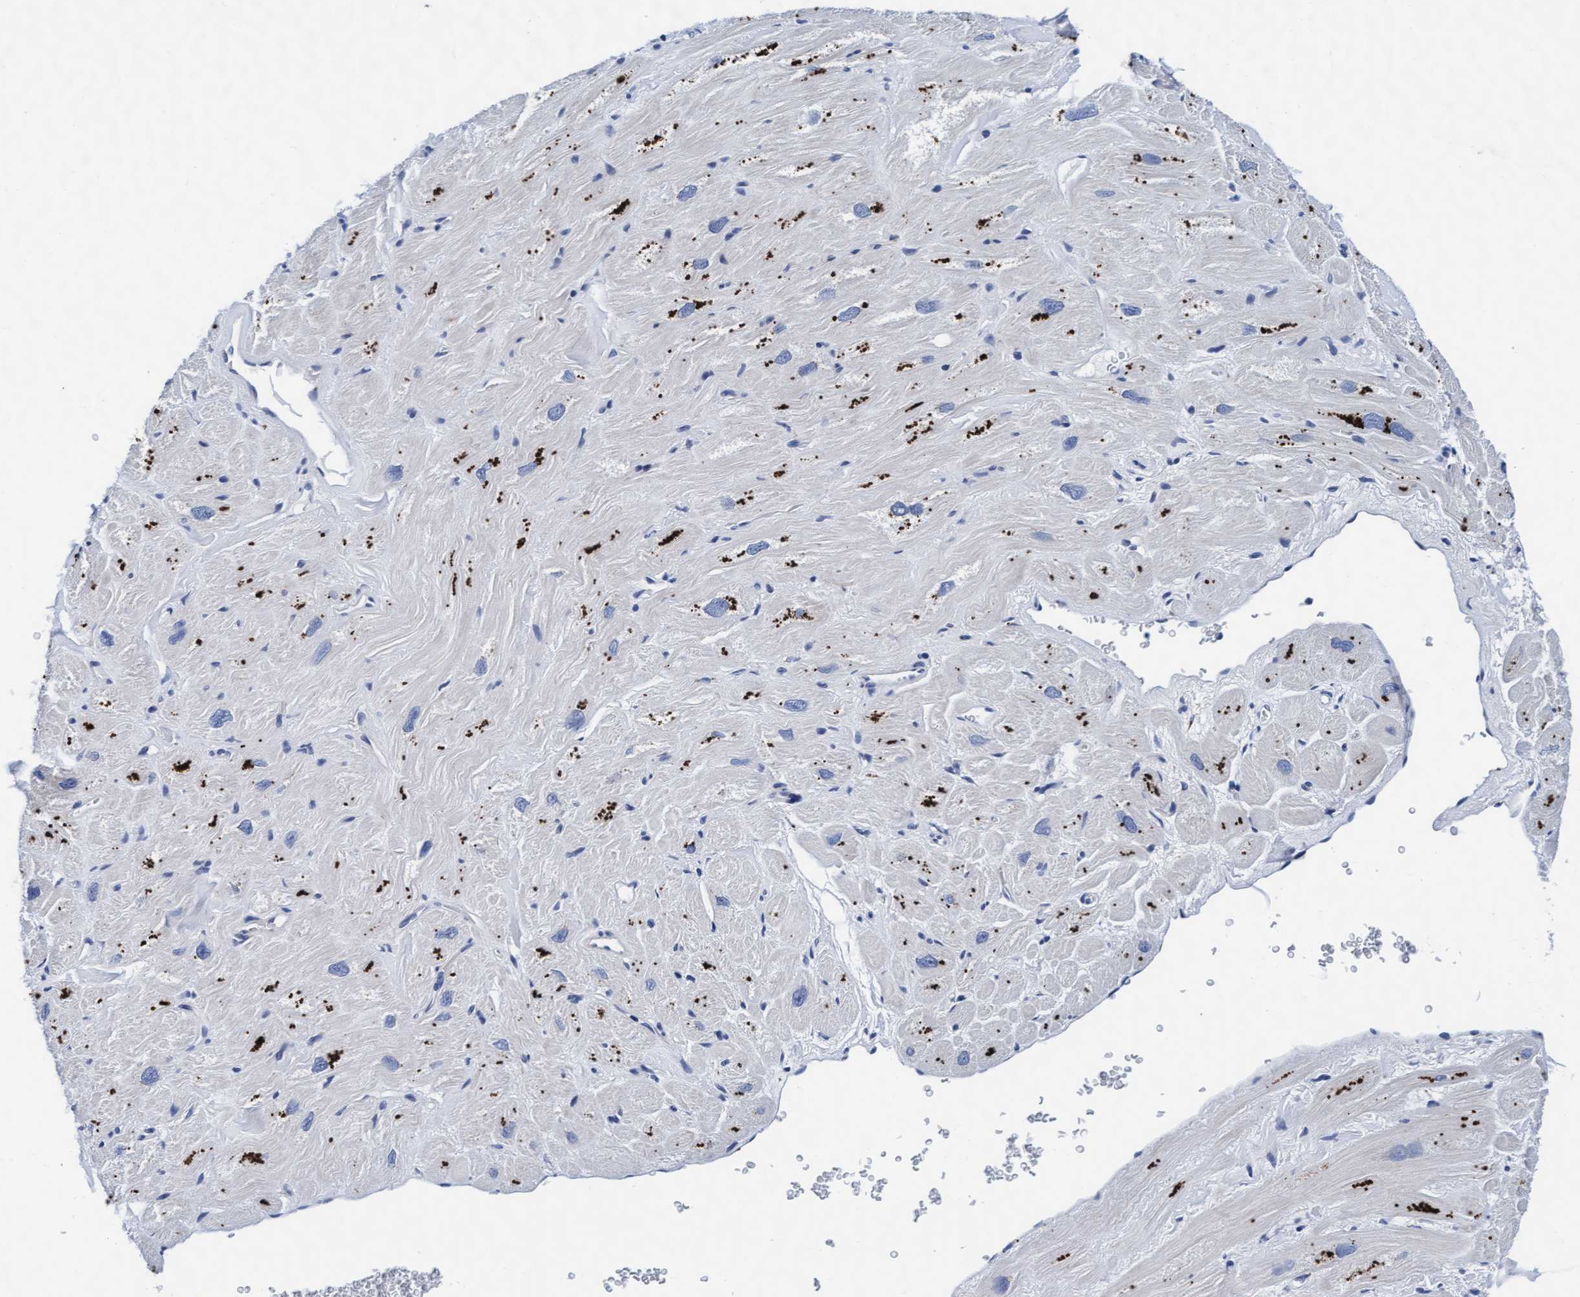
{"staining": {"intensity": "strong", "quantity": "25%-75%", "location": "cytoplasmic/membranous"}, "tissue": "heart muscle", "cell_type": "Cardiomyocytes", "image_type": "normal", "snomed": [{"axis": "morphology", "description": "Normal tissue, NOS"}, {"axis": "topography", "description": "Heart"}], "caption": "An immunohistochemistry image of unremarkable tissue is shown. Protein staining in brown labels strong cytoplasmic/membranous positivity in heart muscle within cardiomyocytes.", "gene": "ARSG", "patient": {"sex": "male", "age": 49}}